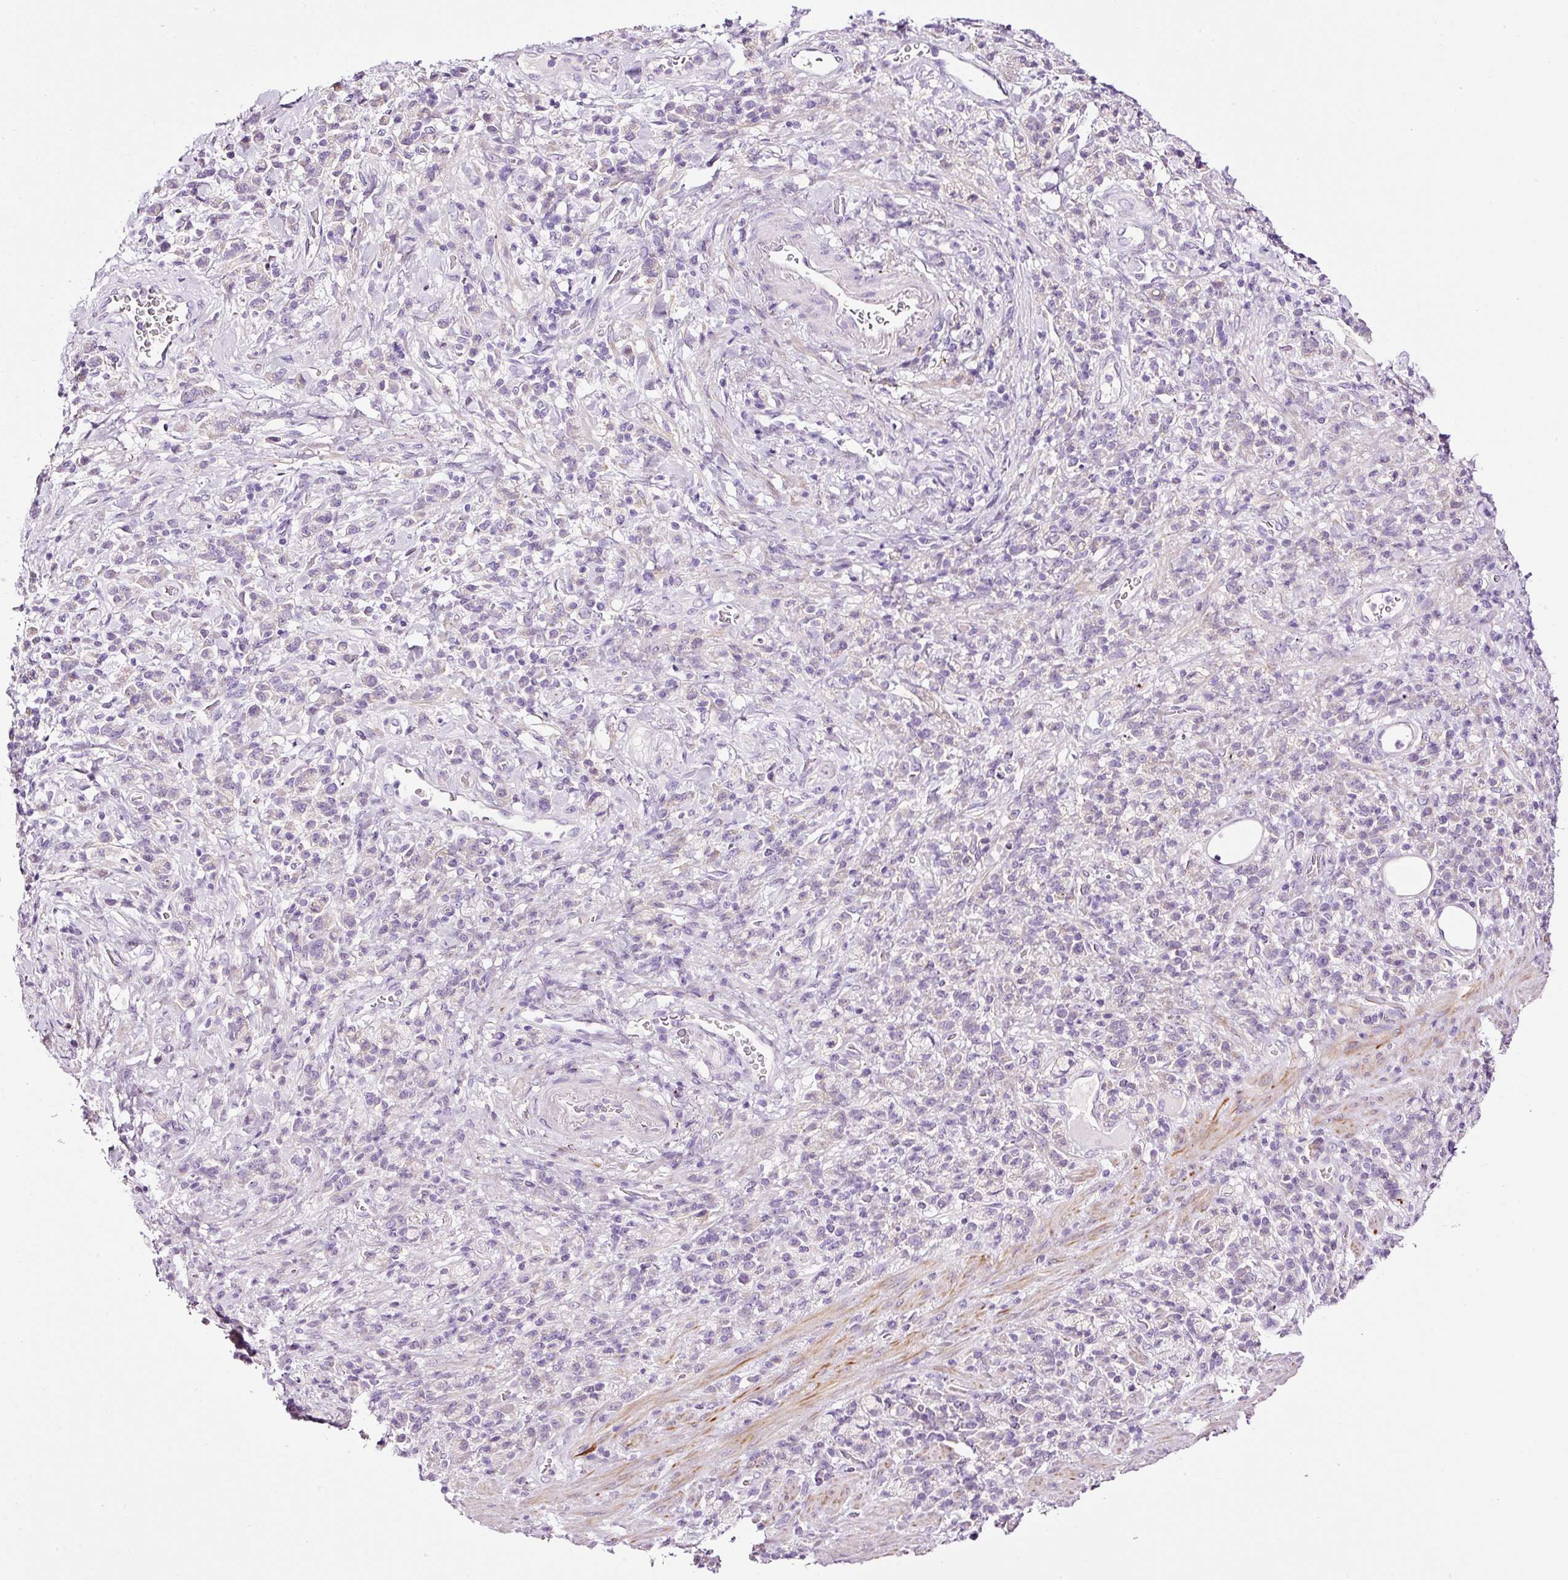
{"staining": {"intensity": "negative", "quantity": "none", "location": "none"}, "tissue": "stomach cancer", "cell_type": "Tumor cells", "image_type": "cancer", "snomed": [{"axis": "morphology", "description": "Adenocarcinoma, NOS"}, {"axis": "topography", "description": "Stomach"}], "caption": "Tumor cells are negative for brown protein staining in stomach adenocarcinoma. (DAB (3,3'-diaminobenzidine) IHC visualized using brightfield microscopy, high magnification).", "gene": "PAM", "patient": {"sex": "male", "age": 77}}